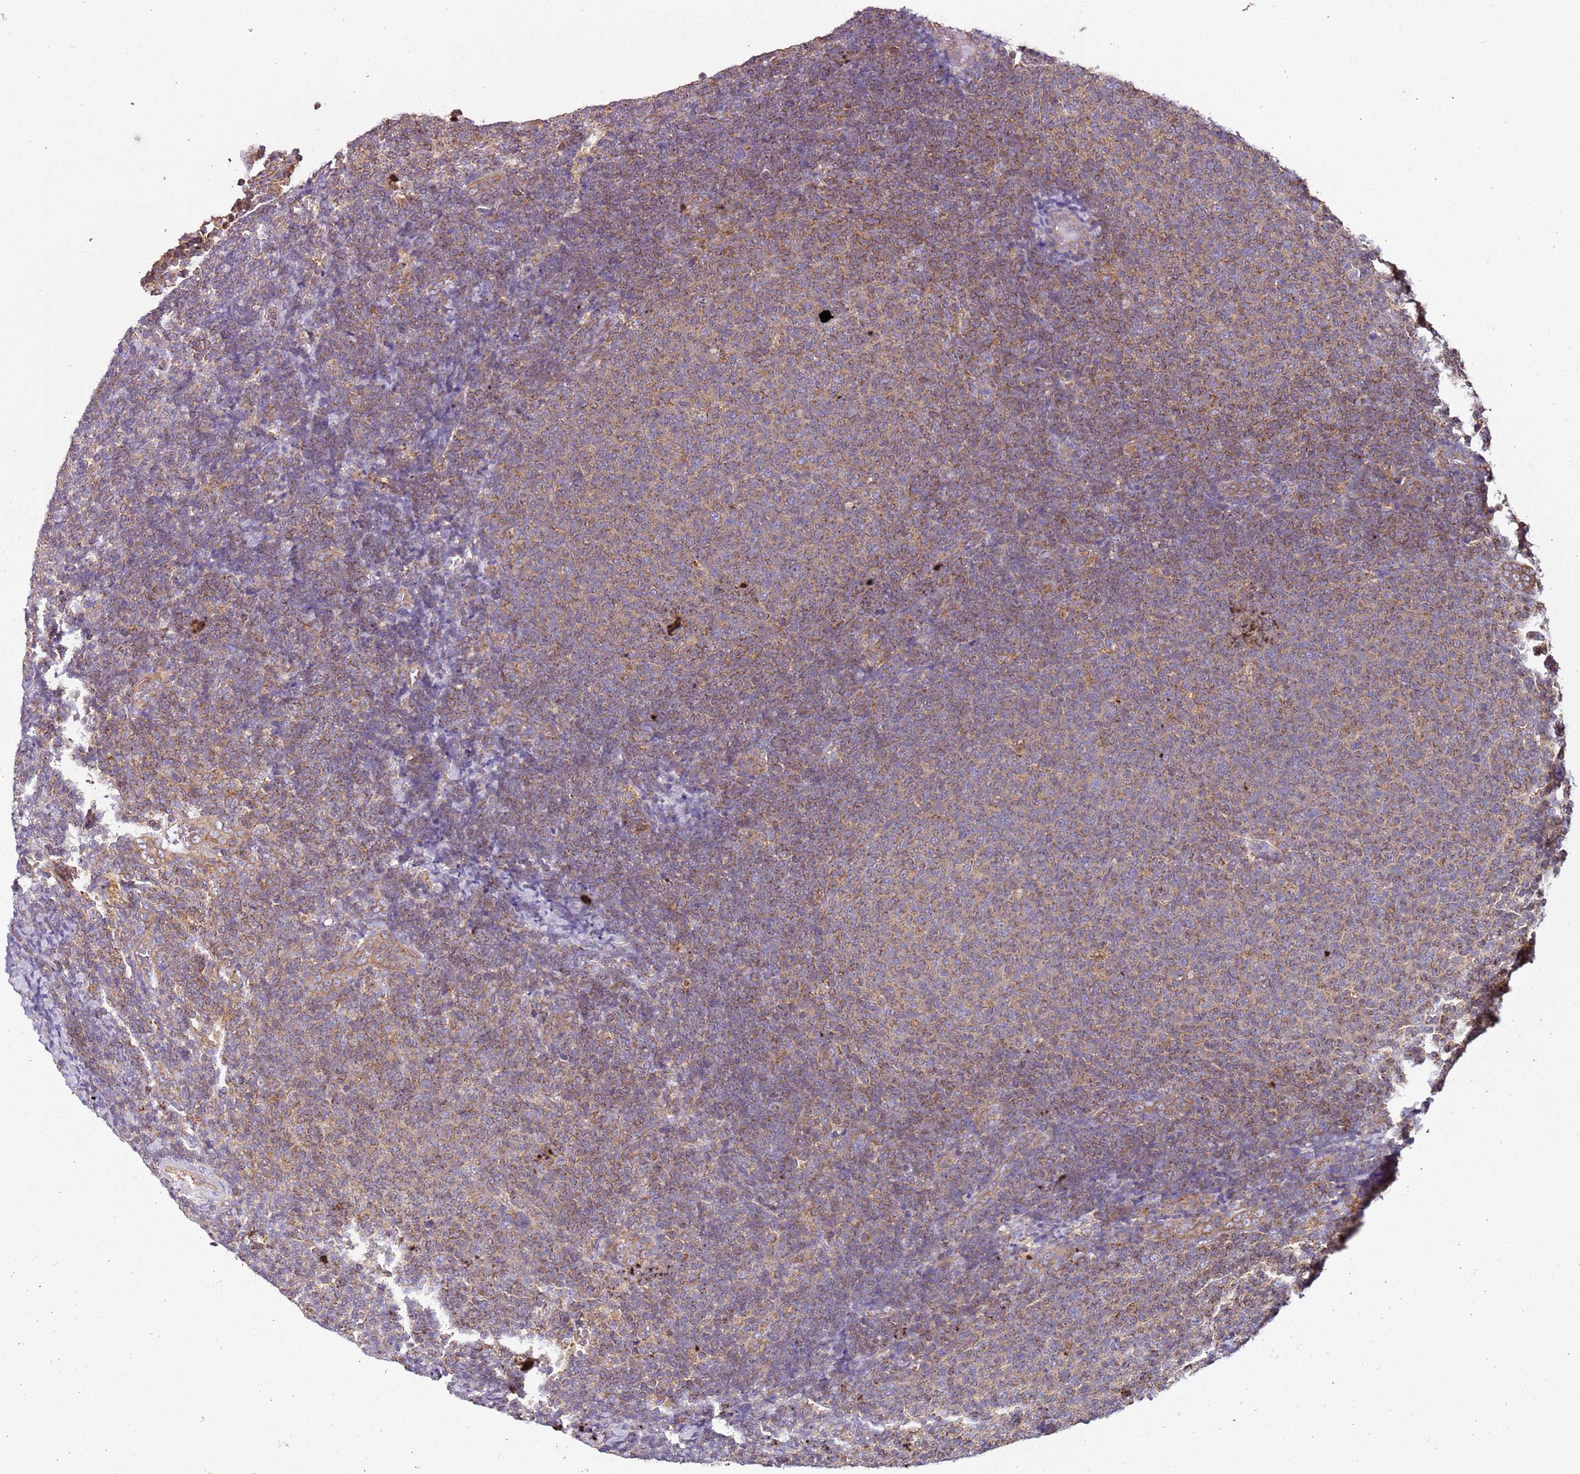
{"staining": {"intensity": "weak", "quantity": ">75%", "location": "cytoplasmic/membranous"}, "tissue": "lymphoma", "cell_type": "Tumor cells", "image_type": "cancer", "snomed": [{"axis": "morphology", "description": "Malignant lymphoma, non-Hodgkin's type, Low grade"}, {"axis": "topography", "description": "Lymph node"}], "caption": "Immunohistochemical staining of human lymphoma reveals low levels of weak cytoplasmic/membranous expression in approximately >75% of tumor cells.", "gene": "RMND5A", "patient": {"sex": "male", "age": 66}}